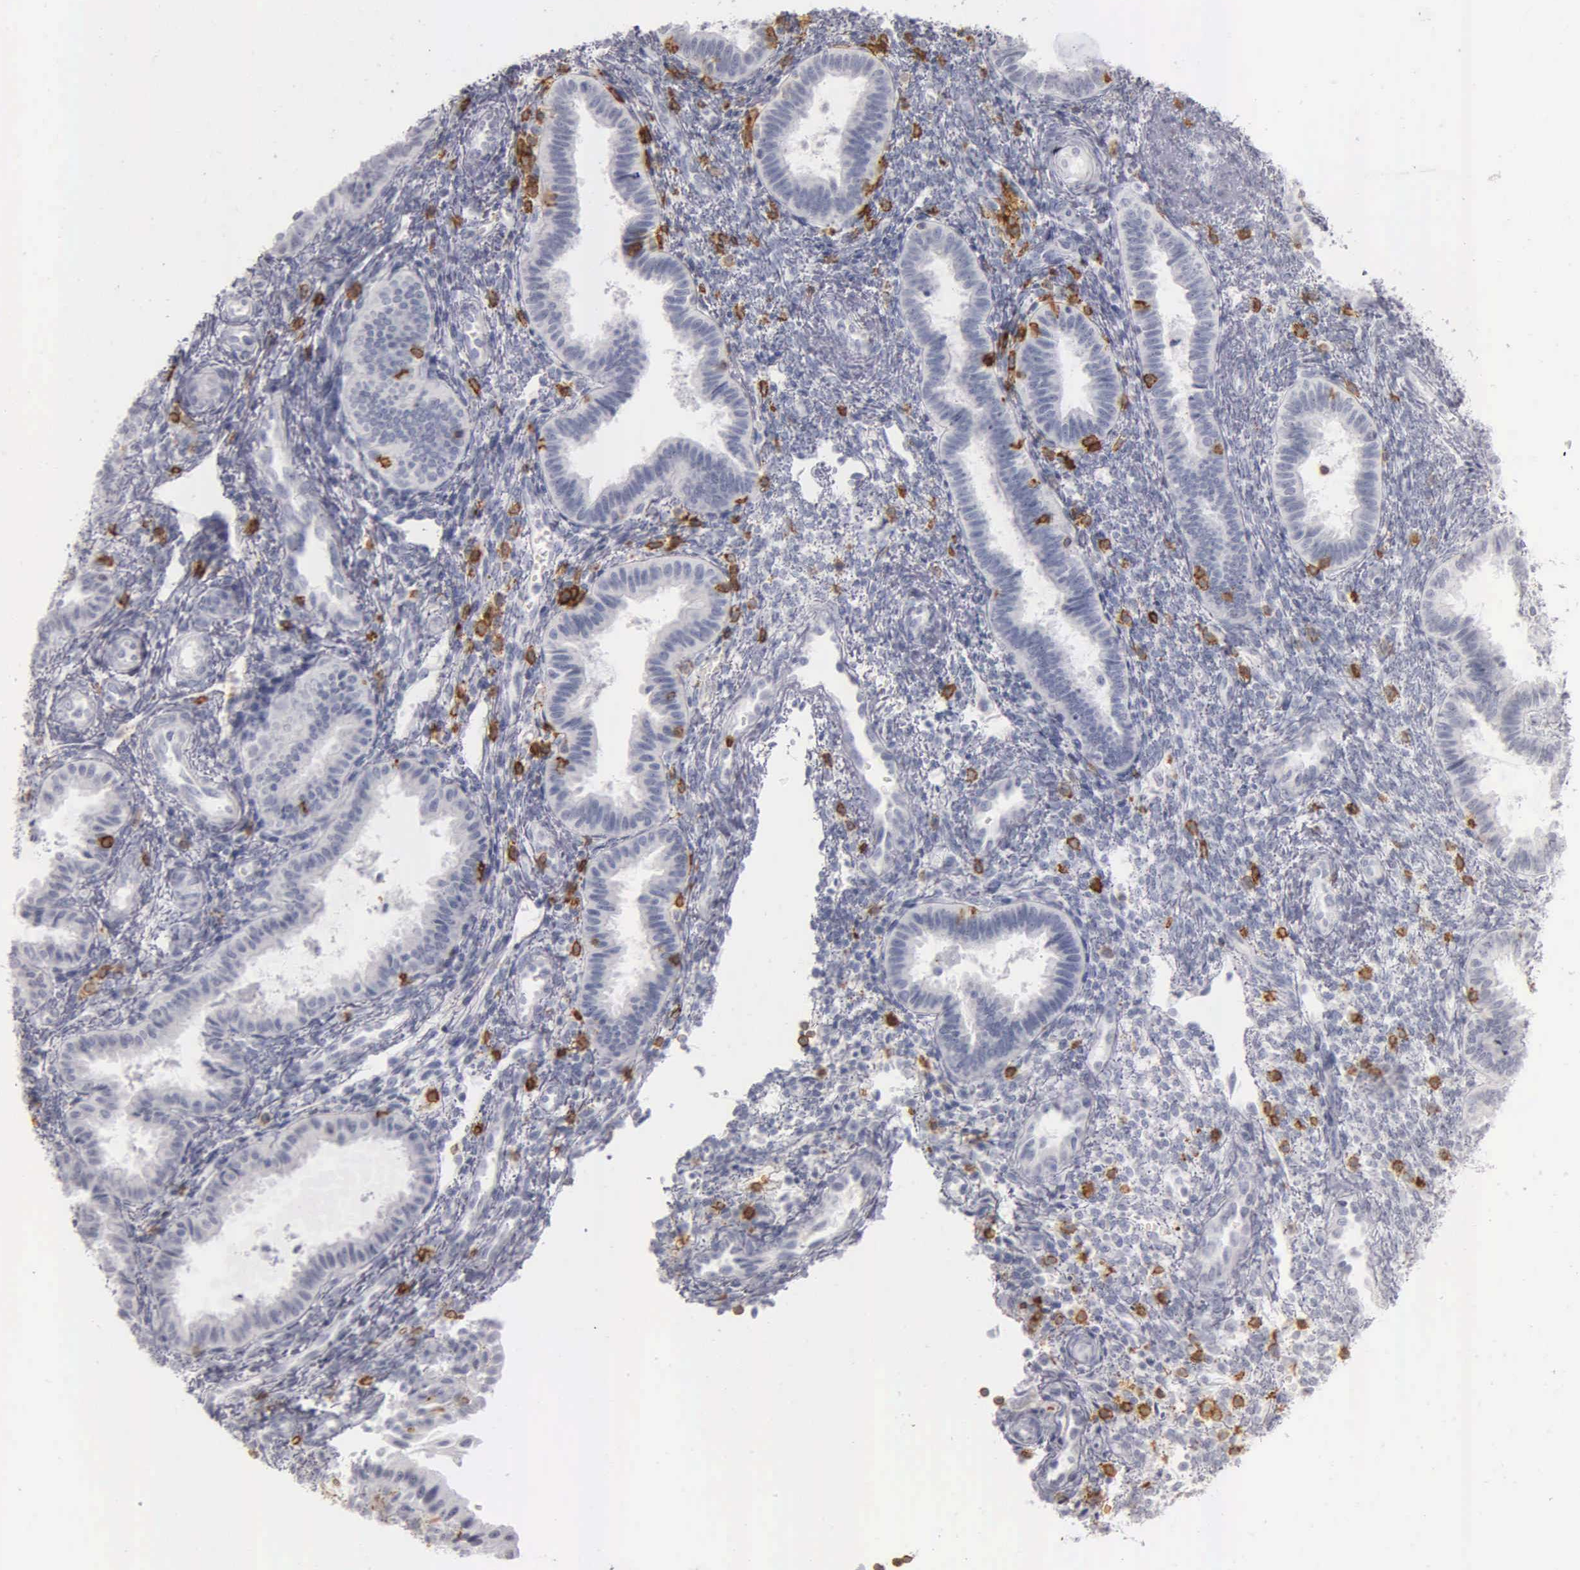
{"staining": {"intensity": "negative", "quantity": "none", "location": "none"}, "tissue": "endometrium", "cell_type": "Cells in endometrial stroma", "image_type": "normal", "snomed": [{"axis": "morphology", "description": "Normal tissue, NOS"}, {"axis": "topography", "description": "Endometrium"}], "caption": "Cells in endometrial stroma are negative for protein expression in normal human endometrium. (DAB (3,3'-diaminobenzidine) immunohistochemistry, high magnification).", "gene": "CD3E", "patient": {"sex": "female", "age": 36}}